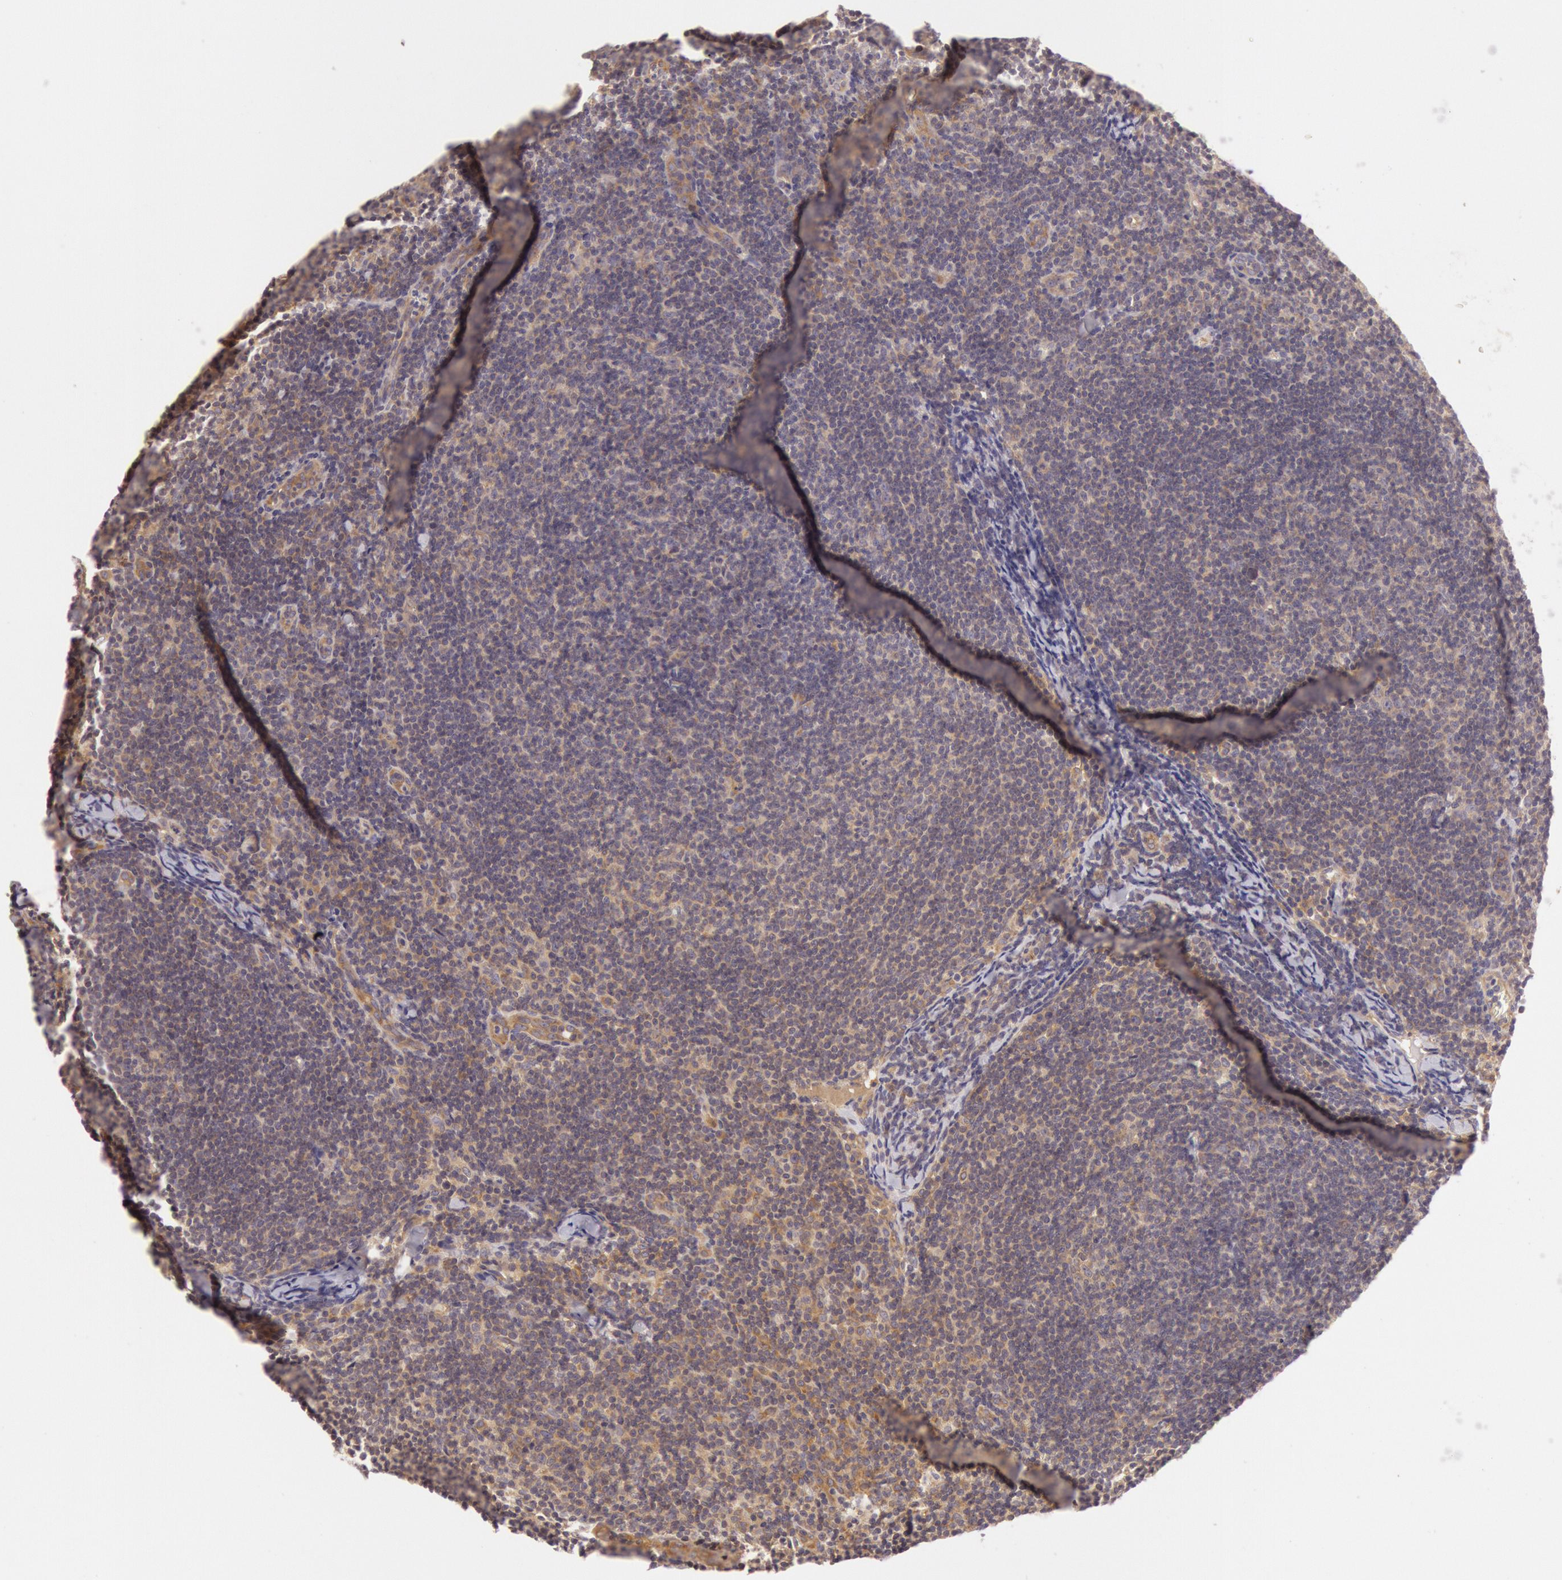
{"staining": {"intensity": "weak", "quantity": ">75%", "location": "cytoplasmic/membranous"}, "tissue": "lymphoma", "cell_type": "Tumor cells", "image_type": "cancer", "snomed": [{"axis": "morphology", "description": "Malignant lymphoma, non-Hodgkin's type, Low grade"}, {"axis": "topography", "description": "Lymph node"}], "caption": "Protein analysis of malignant lymphoma, non-Hodgkin's type (low-grade) tissue displays weak cytoplasmic/membranous expression in about >75% of tumor cells. The protein is shown in brown color, while the nuclei are stained blue.", "gene": "CHUK", "patient": {"sex": "male", "age": 49}}